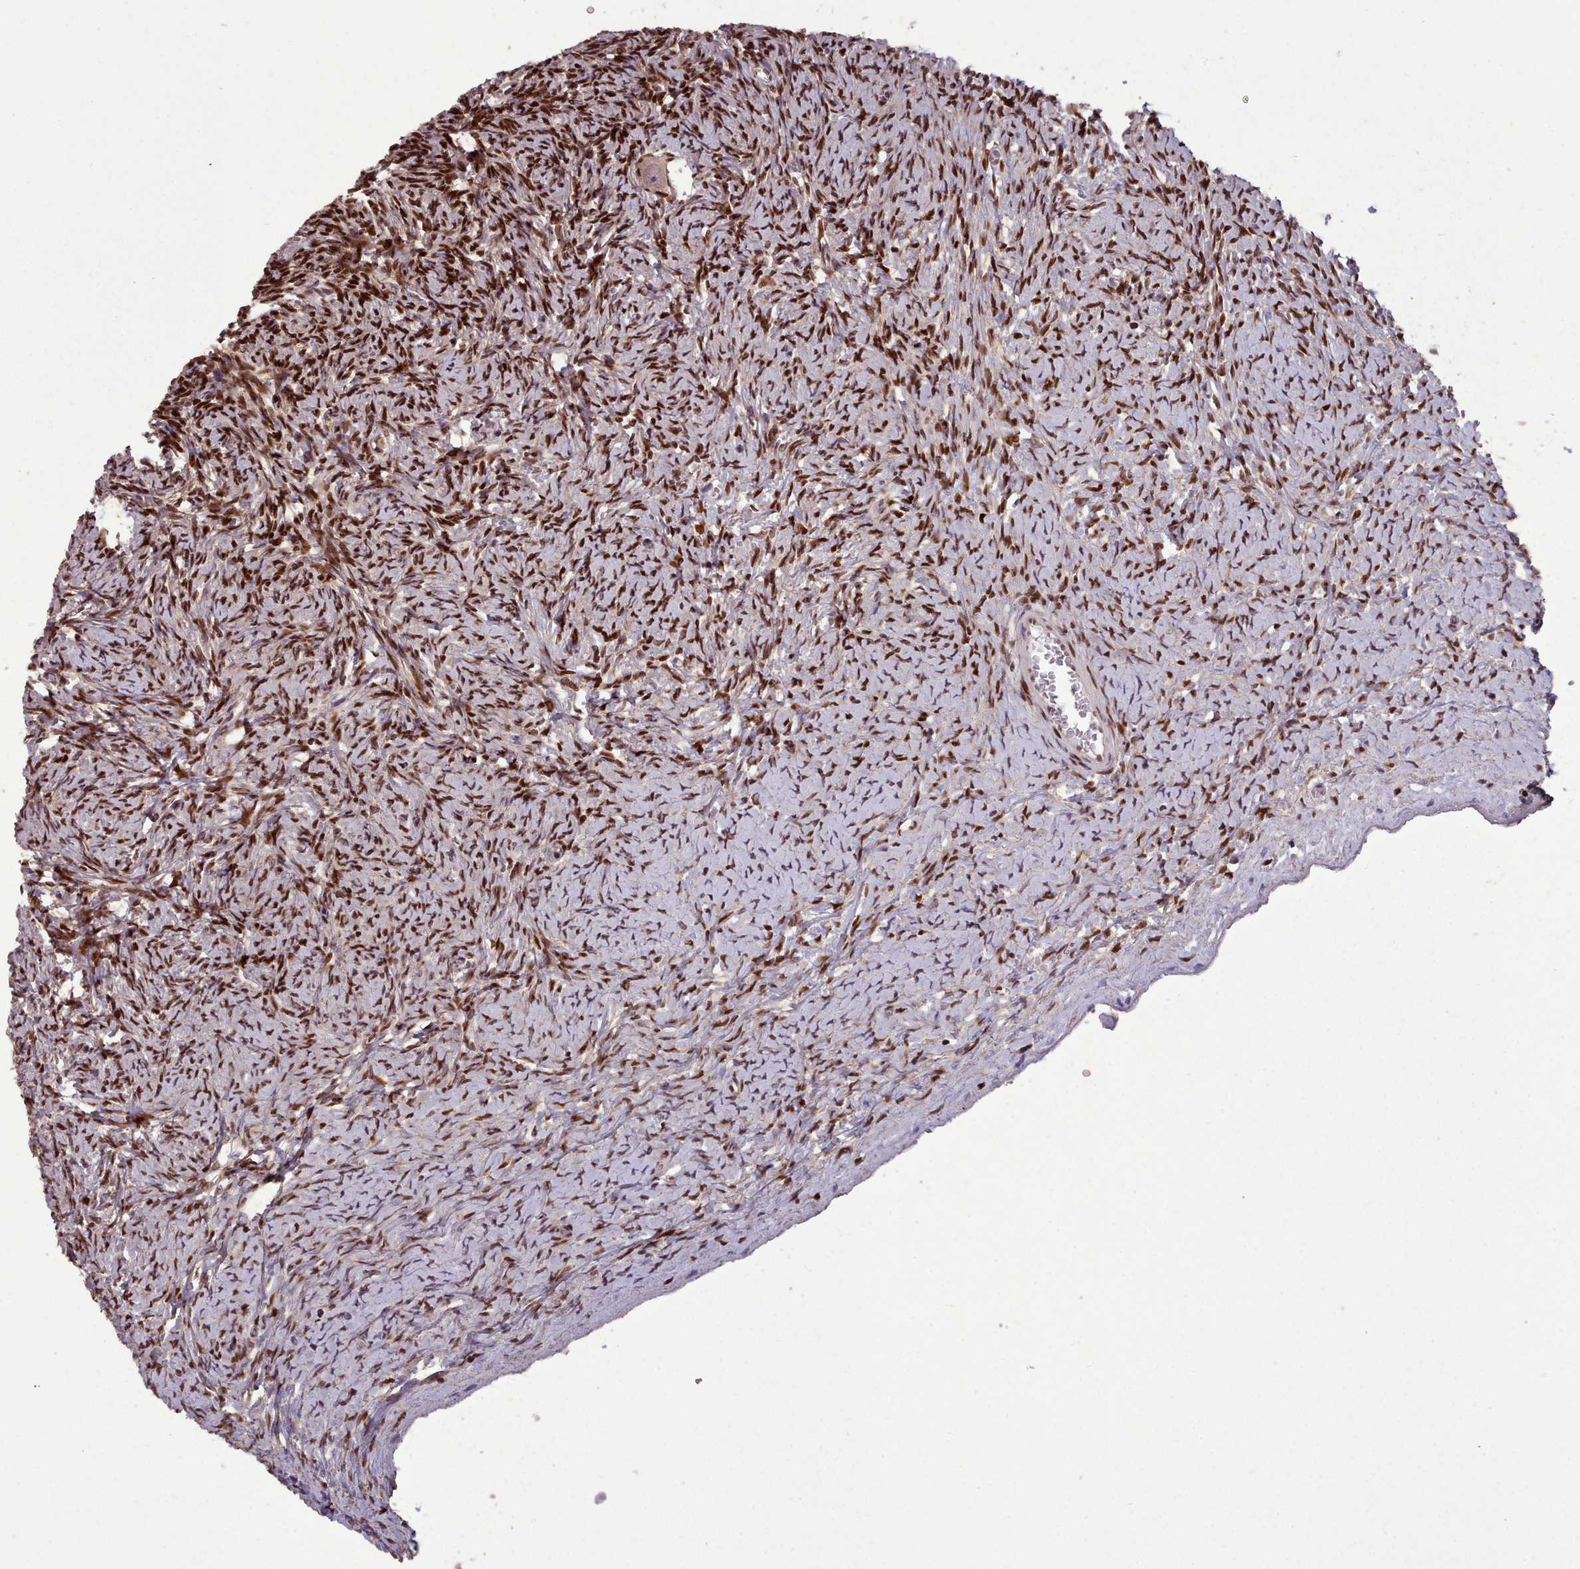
{"staining": {"intensity": "moderate", "quantity": ">75%", "location": "nuclear"}, "tissue": "ovary", "cell_type": "Follicle cells", "image_type": "normal", "snomed": [{"axis": "morphology", "description": "Normal tissue, NOS"}, {"axis": "topography", "description": "Ovary"}], "caption": "Immunohistochemistry (IHC) (DAB (3,3'-diaminobenzidine)) staining of benign human ovary displays moderate nuclear protein expression in approximately >75% of follicle cells. (brown staining indicates protein expression, while blue staining denotes nuclei).", "gene": "ENSA", "patient": {"sex": "female", "age": 39}}